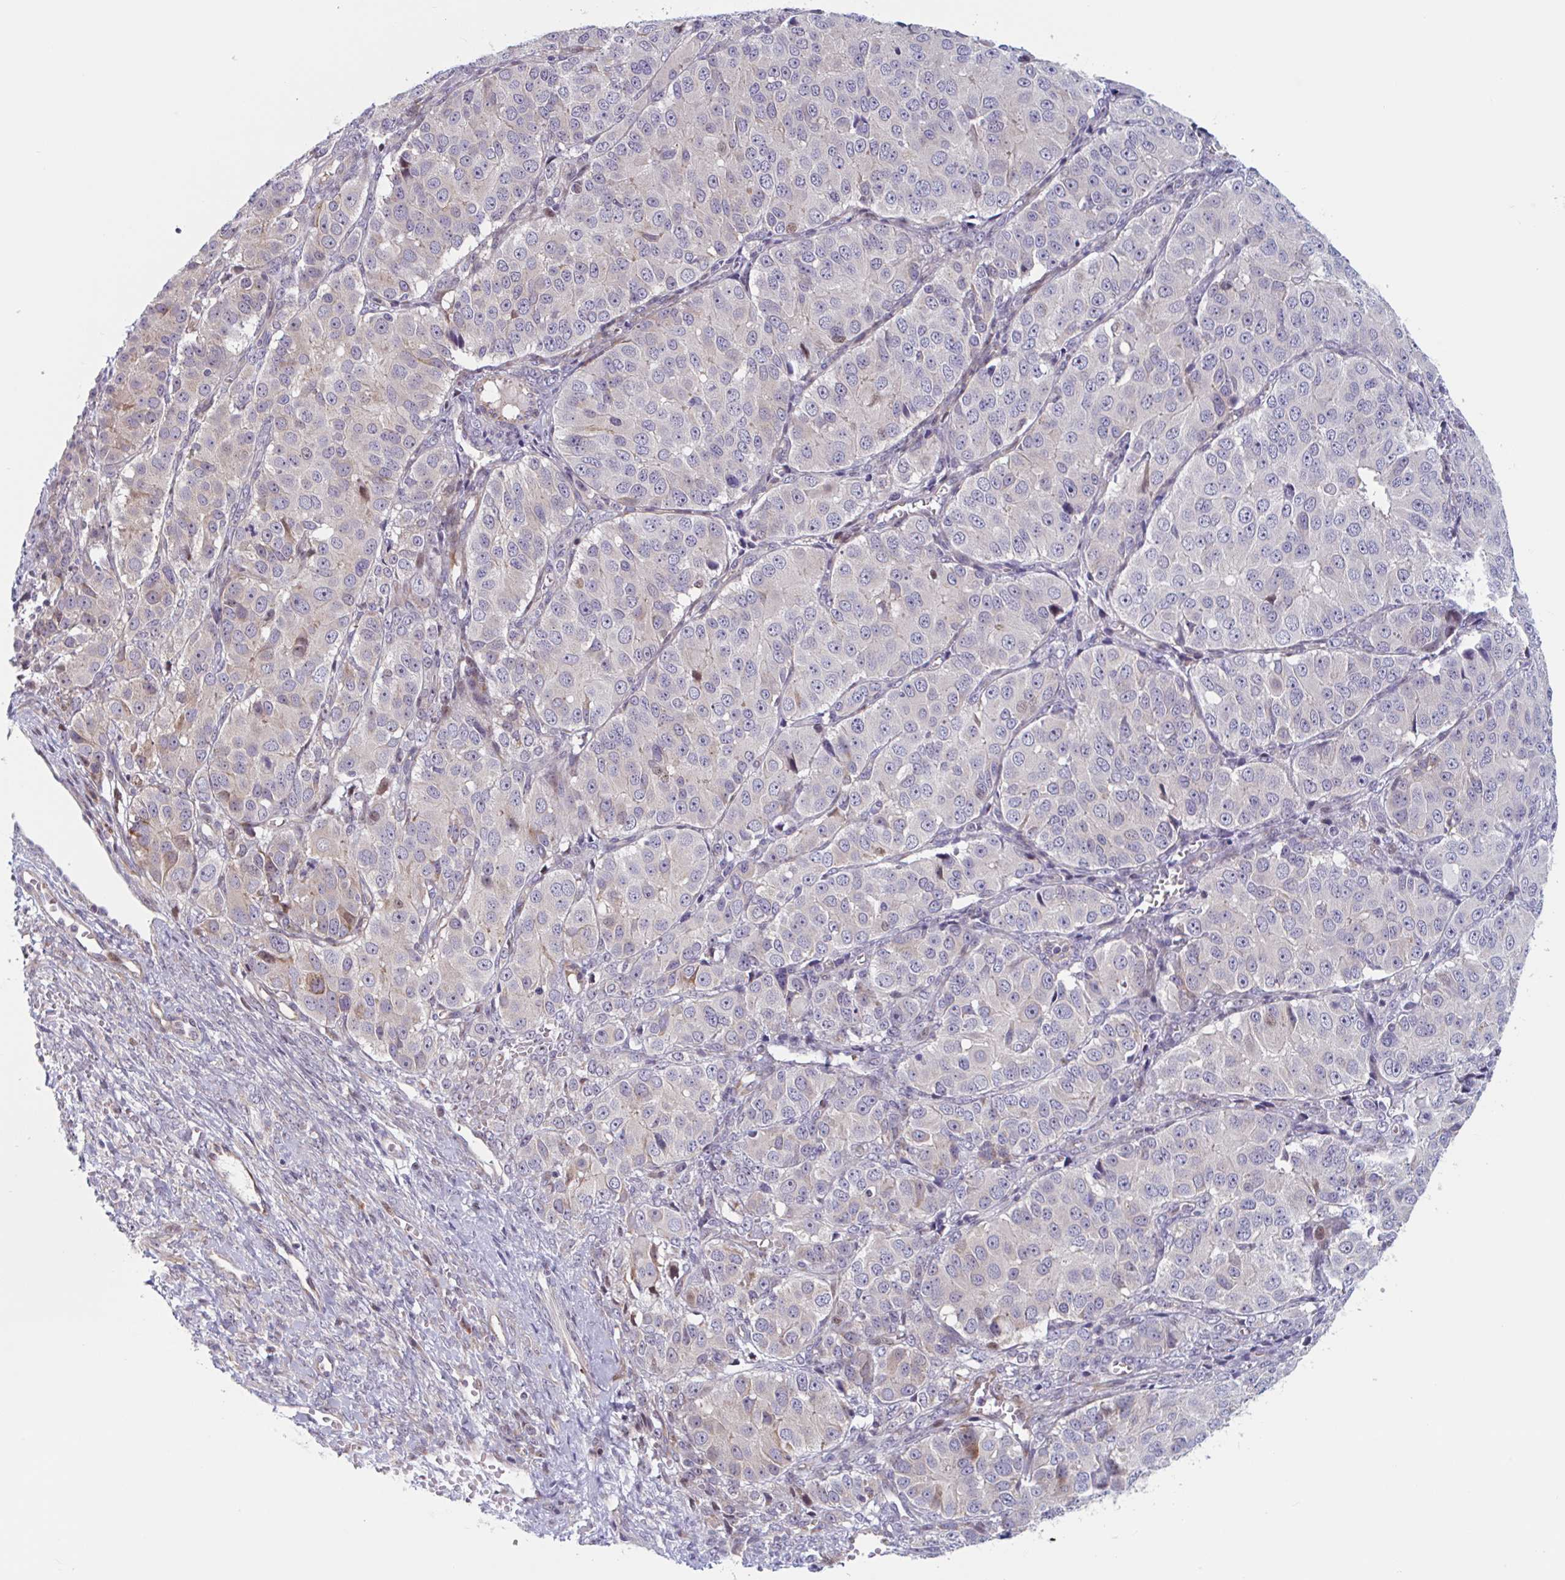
{"staining": {"intensity": "weak", "quantity": "<25%", "location": "cytoplasmic/membranous"}, "tissue": "ovarian cancer", "cell_type": "Tumor cells", "image_type": "cancer", "snomed": [{"axis": "morphology", "description": "Carcinoma, endometroid"}, {"axis": "topography", "description": "Ovary"}], "caption": "A micrograph of endometroid carcinoma (ovarian) stained for a protein demonstrates no brown staining in tumor cells.", "gene": "DUXA", "patient": {"sex": "female", "age": 51}}